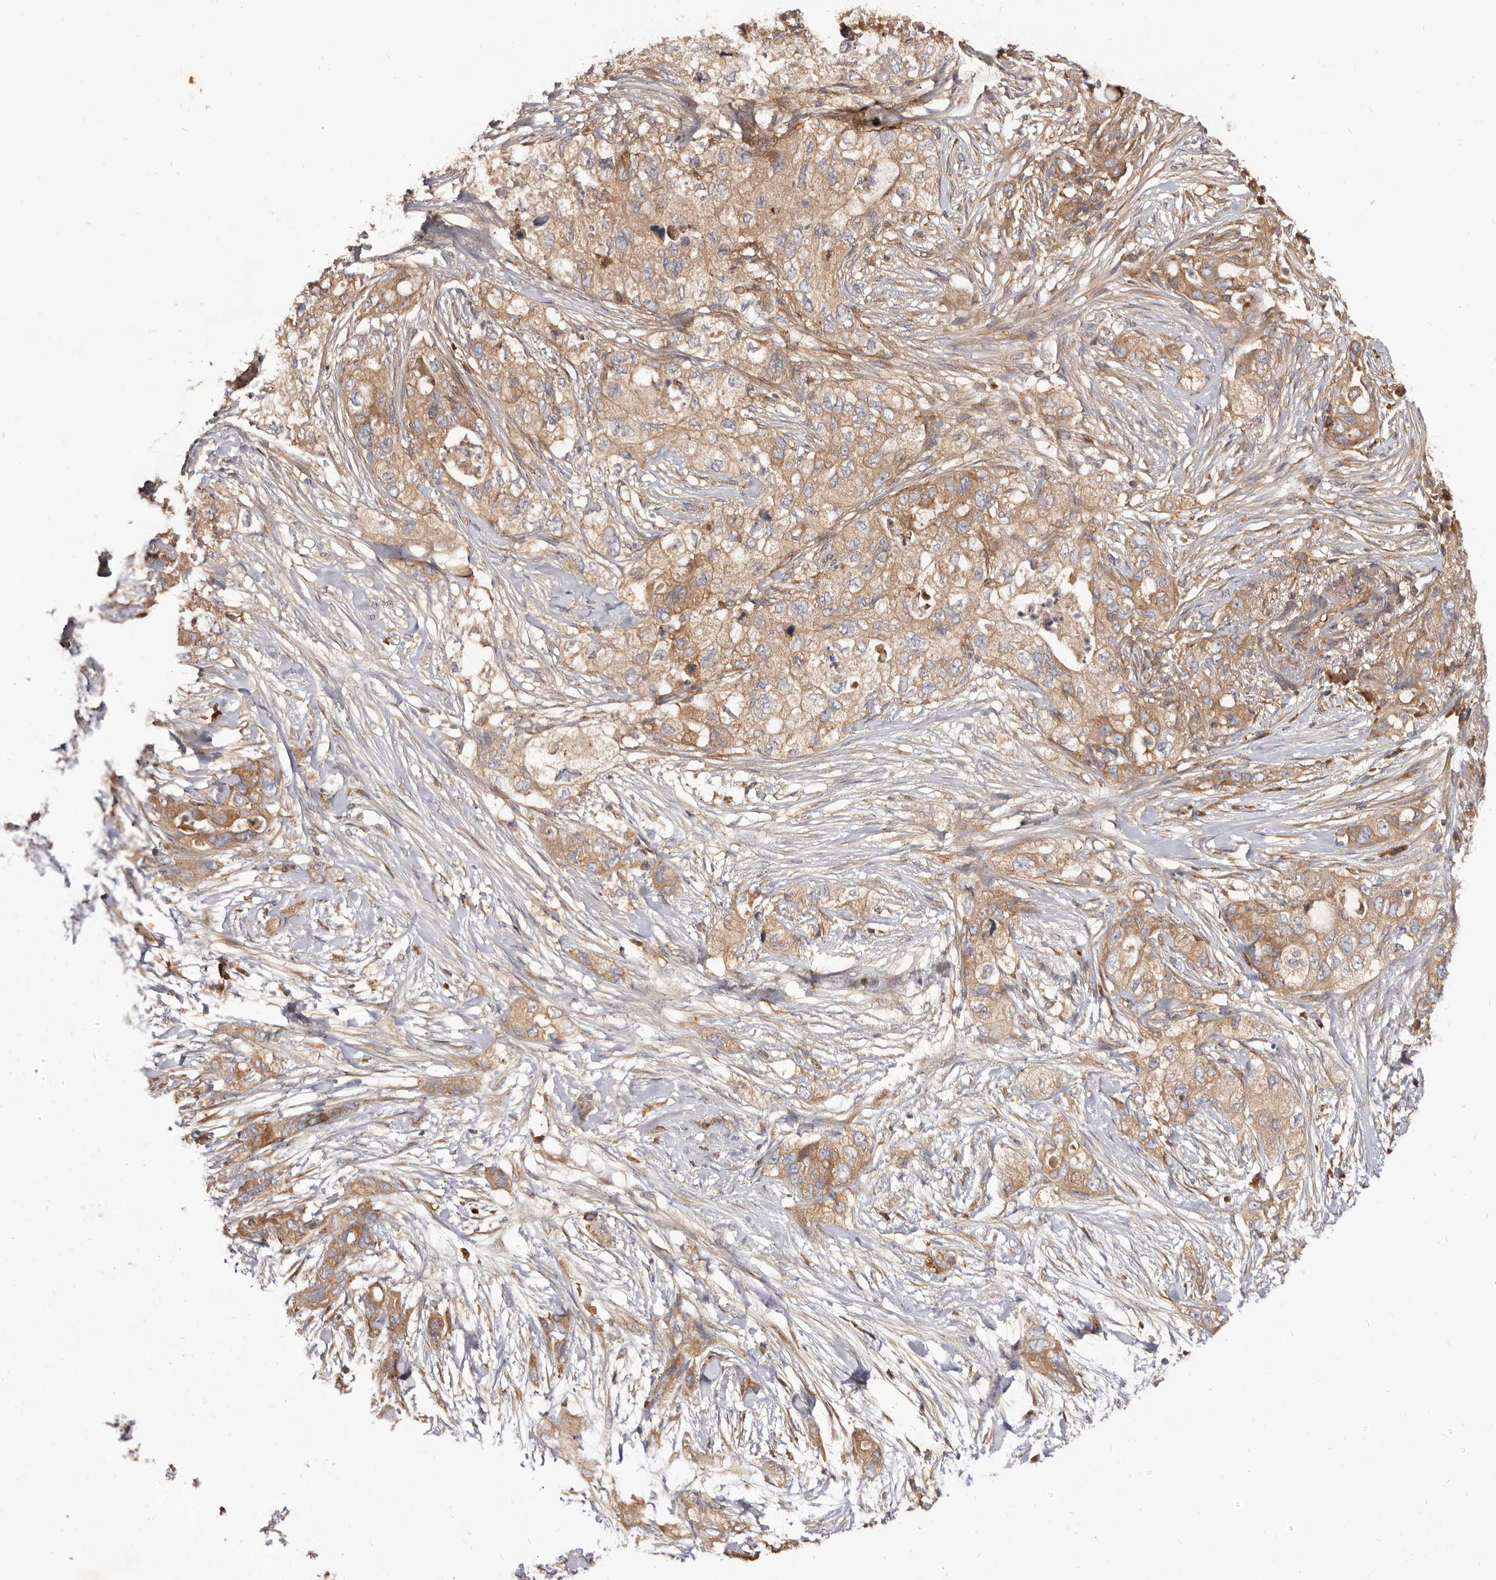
{"staining": {"intensity": "moderate", "quantity": ">75%", "location": "cytoplasmic/membranous"}, "tissue": "pancreatic cancer", "cell_type": "Tumor cells", "image_type": "cancer", "snomed": [{"axis": "morphology", "description": "Adenocarcinoma, NOS"}, {"axis": "topography", "description": "Pancreas"}], "caption": "Tumor cells reveal medium levels of moderate cytoplasmic/membranous expression in about >75% of cells in human pancreatic cancer (adenocarcinoma).", "gene": "ADAMTS20", "patient": {"sex": "female", "age": 73}}